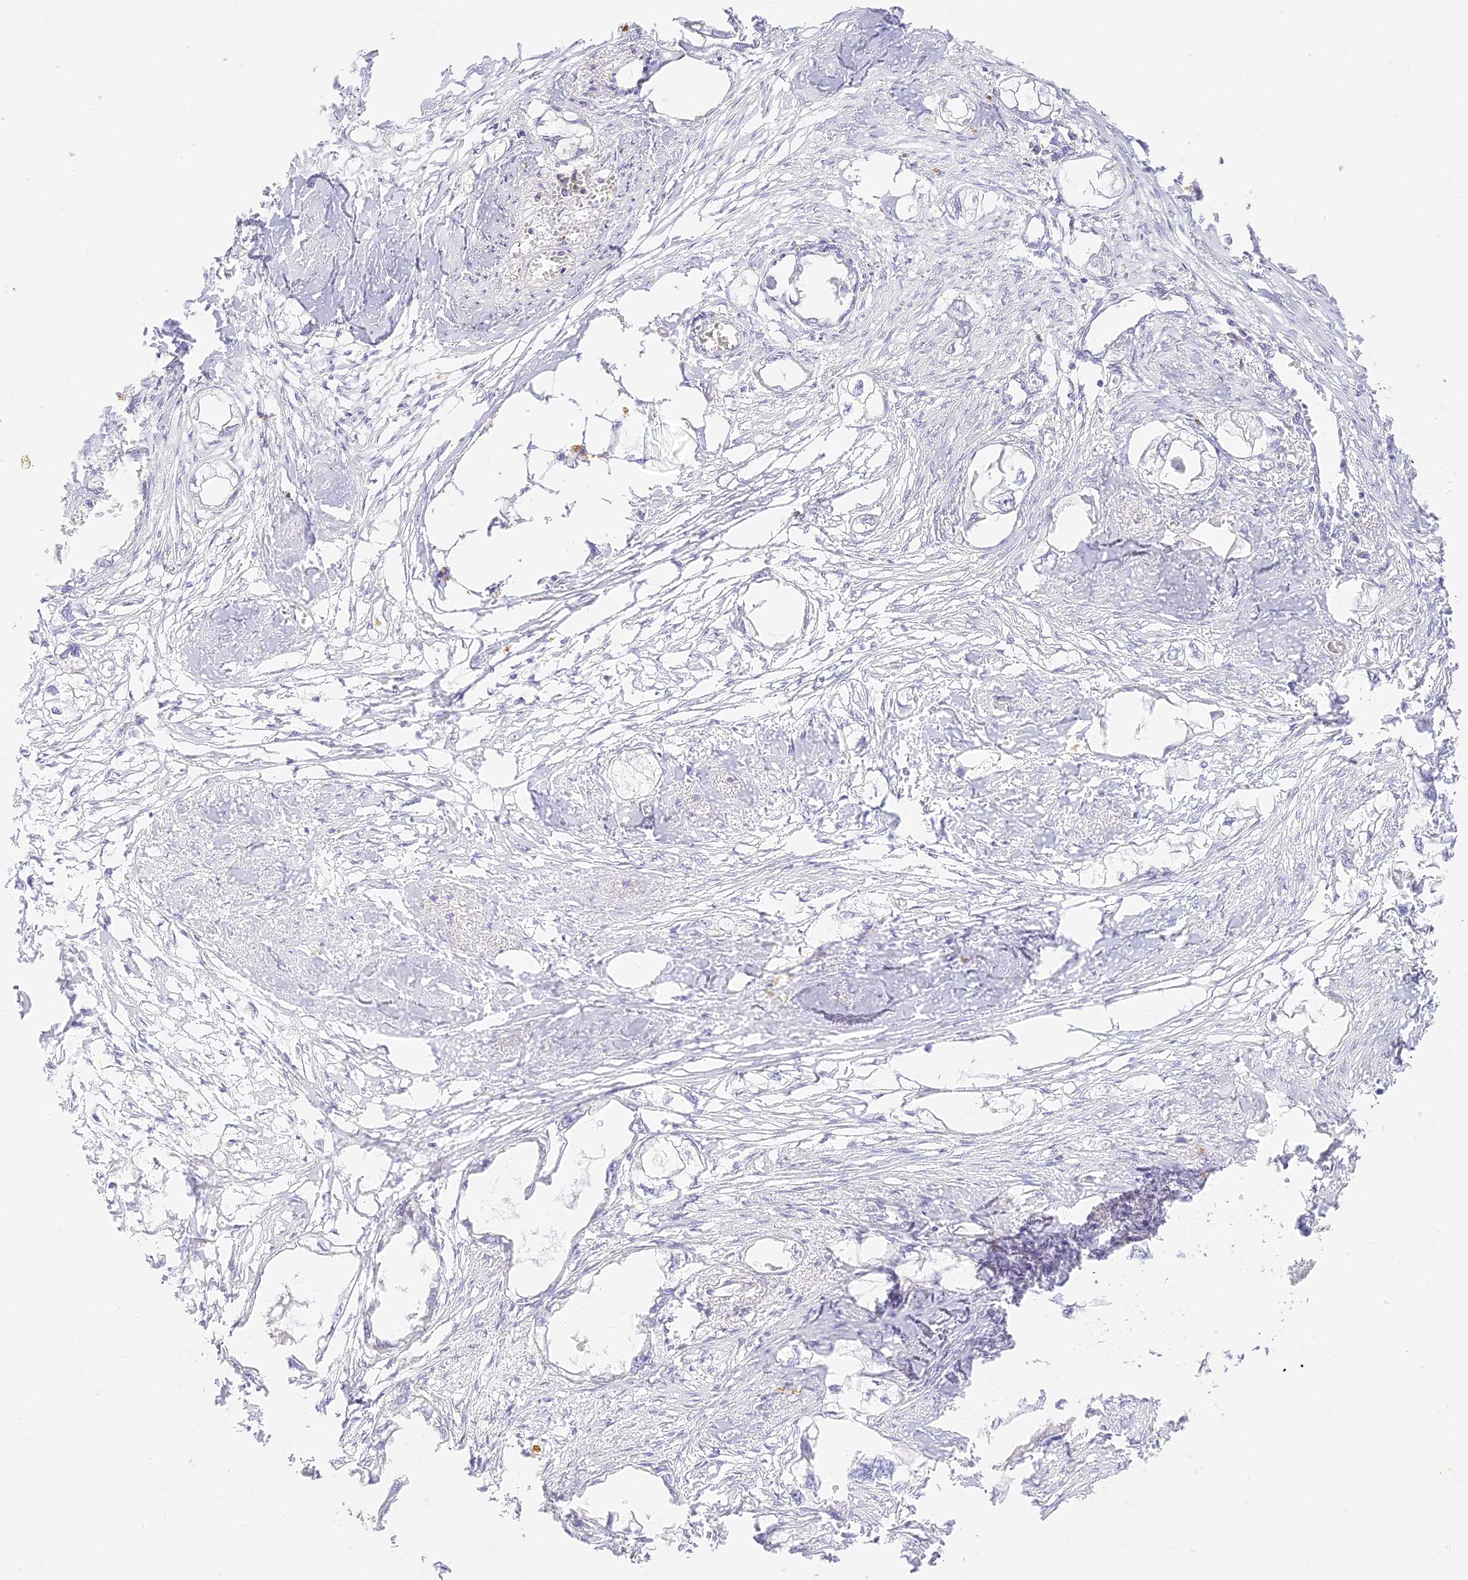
{"staining": {"intensity": "negative", "quantity": "none", "location": "none"}, "tissue": "endometrial cancer", "cell_type": "Tumor cells", "image_type": "cancer", "snomed": [{"axis": "morphology", "description": "Adenocarcinoma, NOS"}, {"axis": "morphology", "description": "Adenocarcinoma, metastatic, NOS"}, {"axis": "topography", "description": "Adipose tissue"}, {"axis": "topography", "description": "Endometrium"}], "caption": "Tumor cells show no significant staining in adenocarcinoma (endometrial).", "gene": "SEC13", "patient": {"sex": "female", "age": 67}}